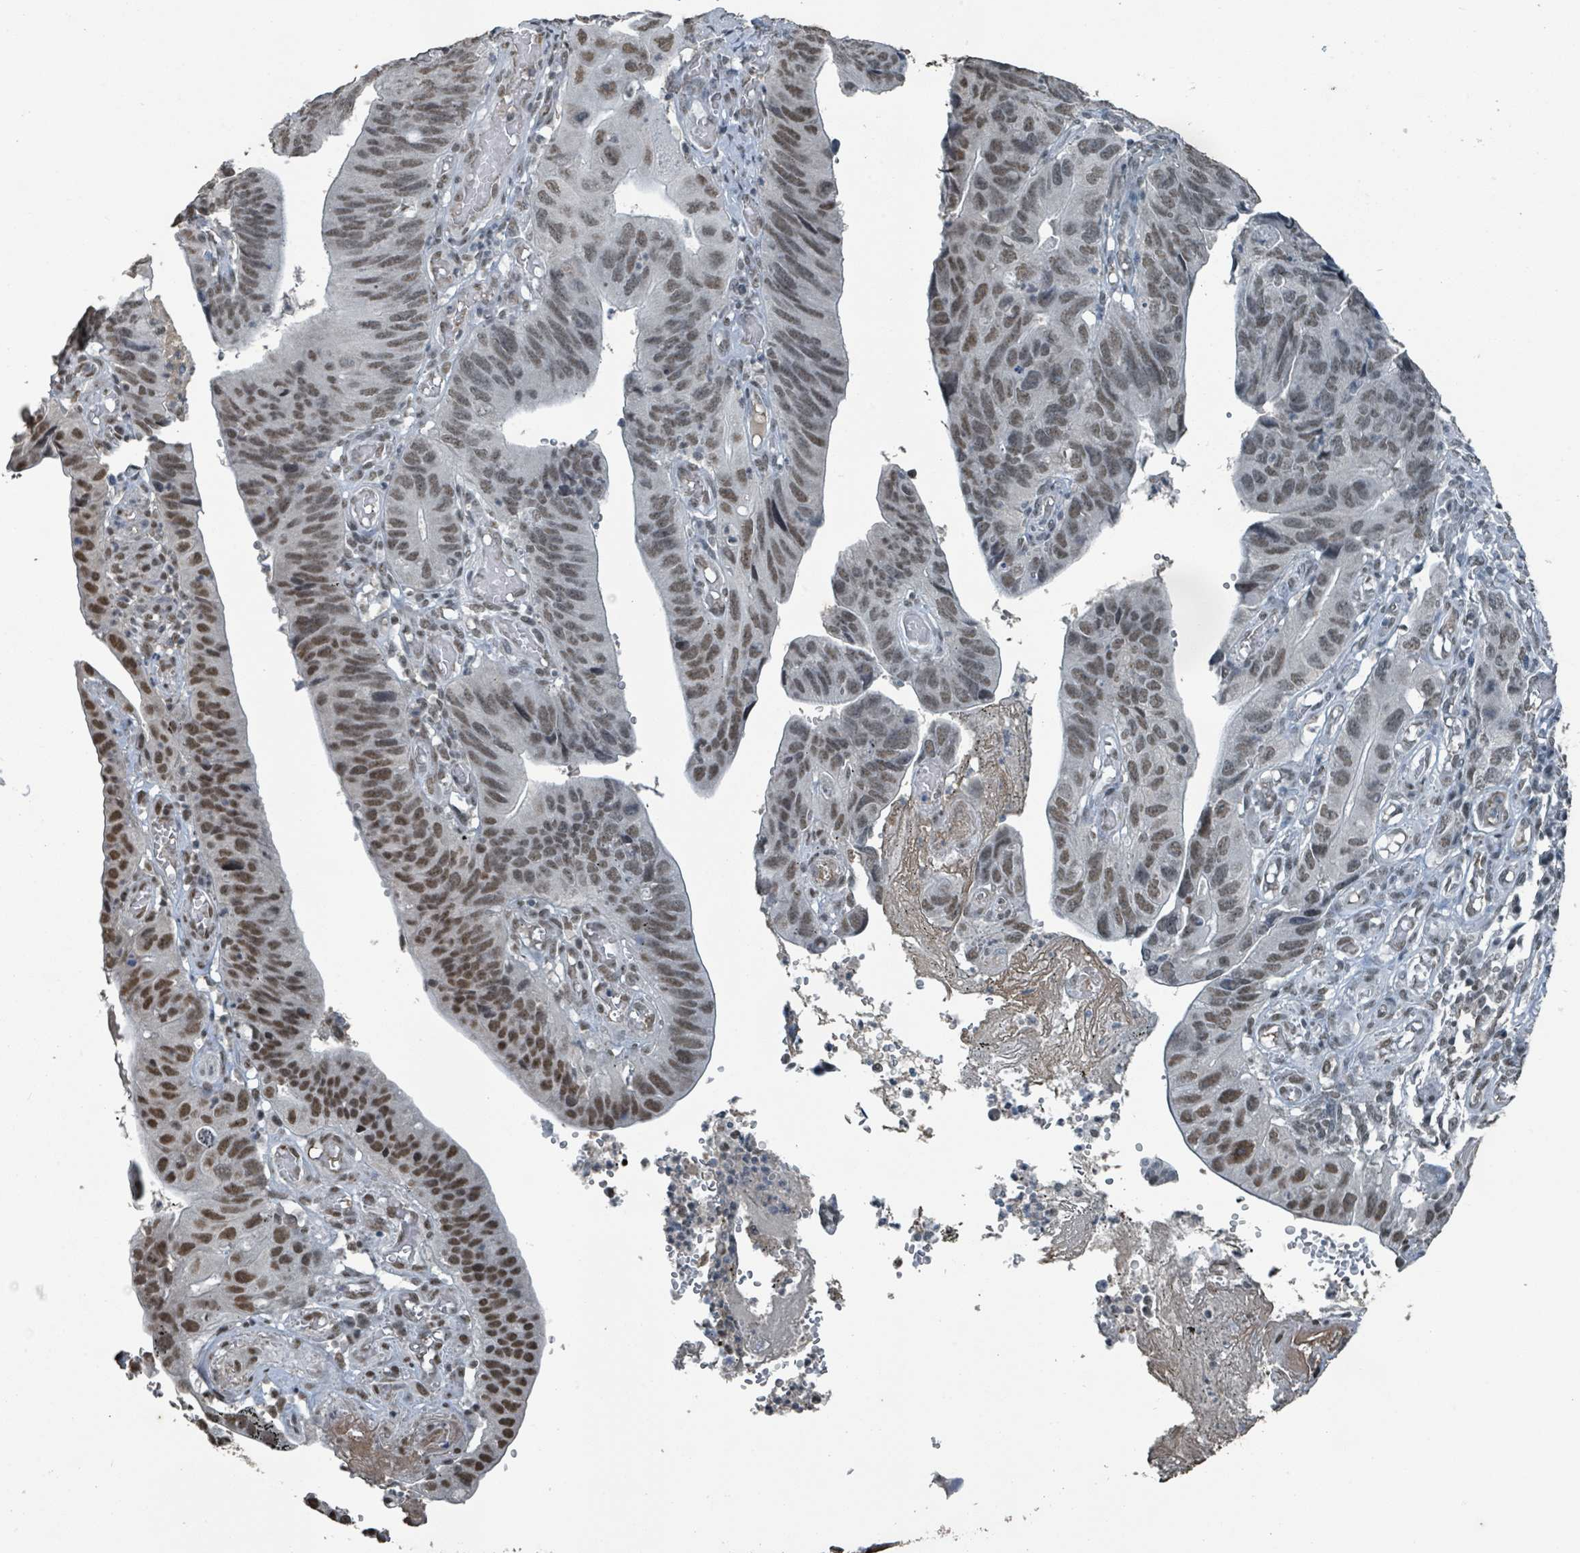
{"staining": {"intensity": "moderate", "quantity": "25%-75%", "location": "nuclear"}, "tissue": "stomach cancer", "cell_type": "Tumor cells", "image_type": "cancer", "snomed": [{"axis": "morphology", "description": "Adenocarcinoma, NOS"}, {"axis": "topography", "description": "Stomach"}], "caption": "Human stomach adenocarcinoma stained with a brown dye exhibits moderate nuclear positive expression in approximately 25%-75% of tumor cells.", "gene": "PHIP", "patient": {"sex": "male", "age": 59}}